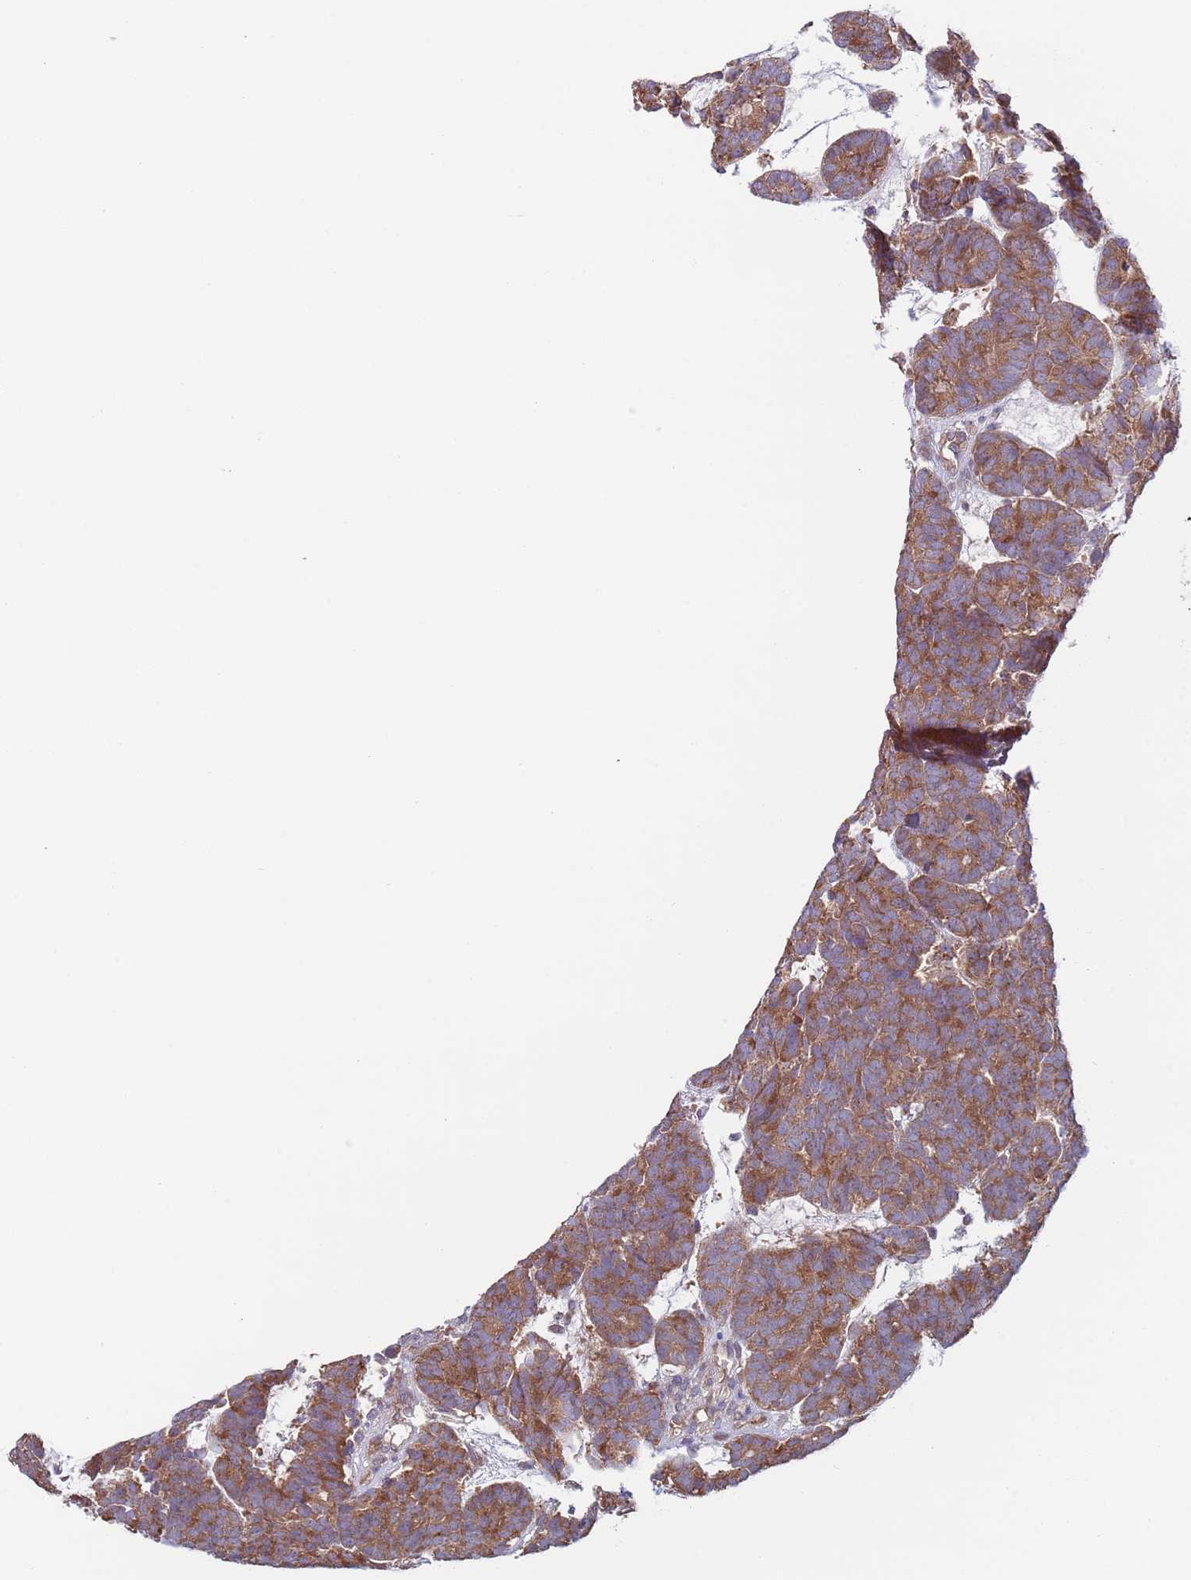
{"staining": {"intensity": "moderate", "quantity": ">75%", "location": "cytoplasmic/membranous"}, "tissue": "head and neck cancer", "cell_type": "Tumor cells", "image_type": "cancer", "snomed": [{"axis": "morphology", "description": "Adenocarcinoma, NOS"}, {"axis": "topography", "description": "Head-Neck"}], "caption": "Immunohistochemical staining of human head and neck cancer exhibits medium levels of moderate cytoplasmic/membranous protein positivity in about >75% of tumor cells. The staining was performed using DAB (3,3'-diaminobenzidine) to visualize the protein expression in brown, while the nuclei were stained in blue with hematoxylin (Magnification: 20x).", "gene": "EIF3F", "patient": {"sex": "female", "age": 81}}